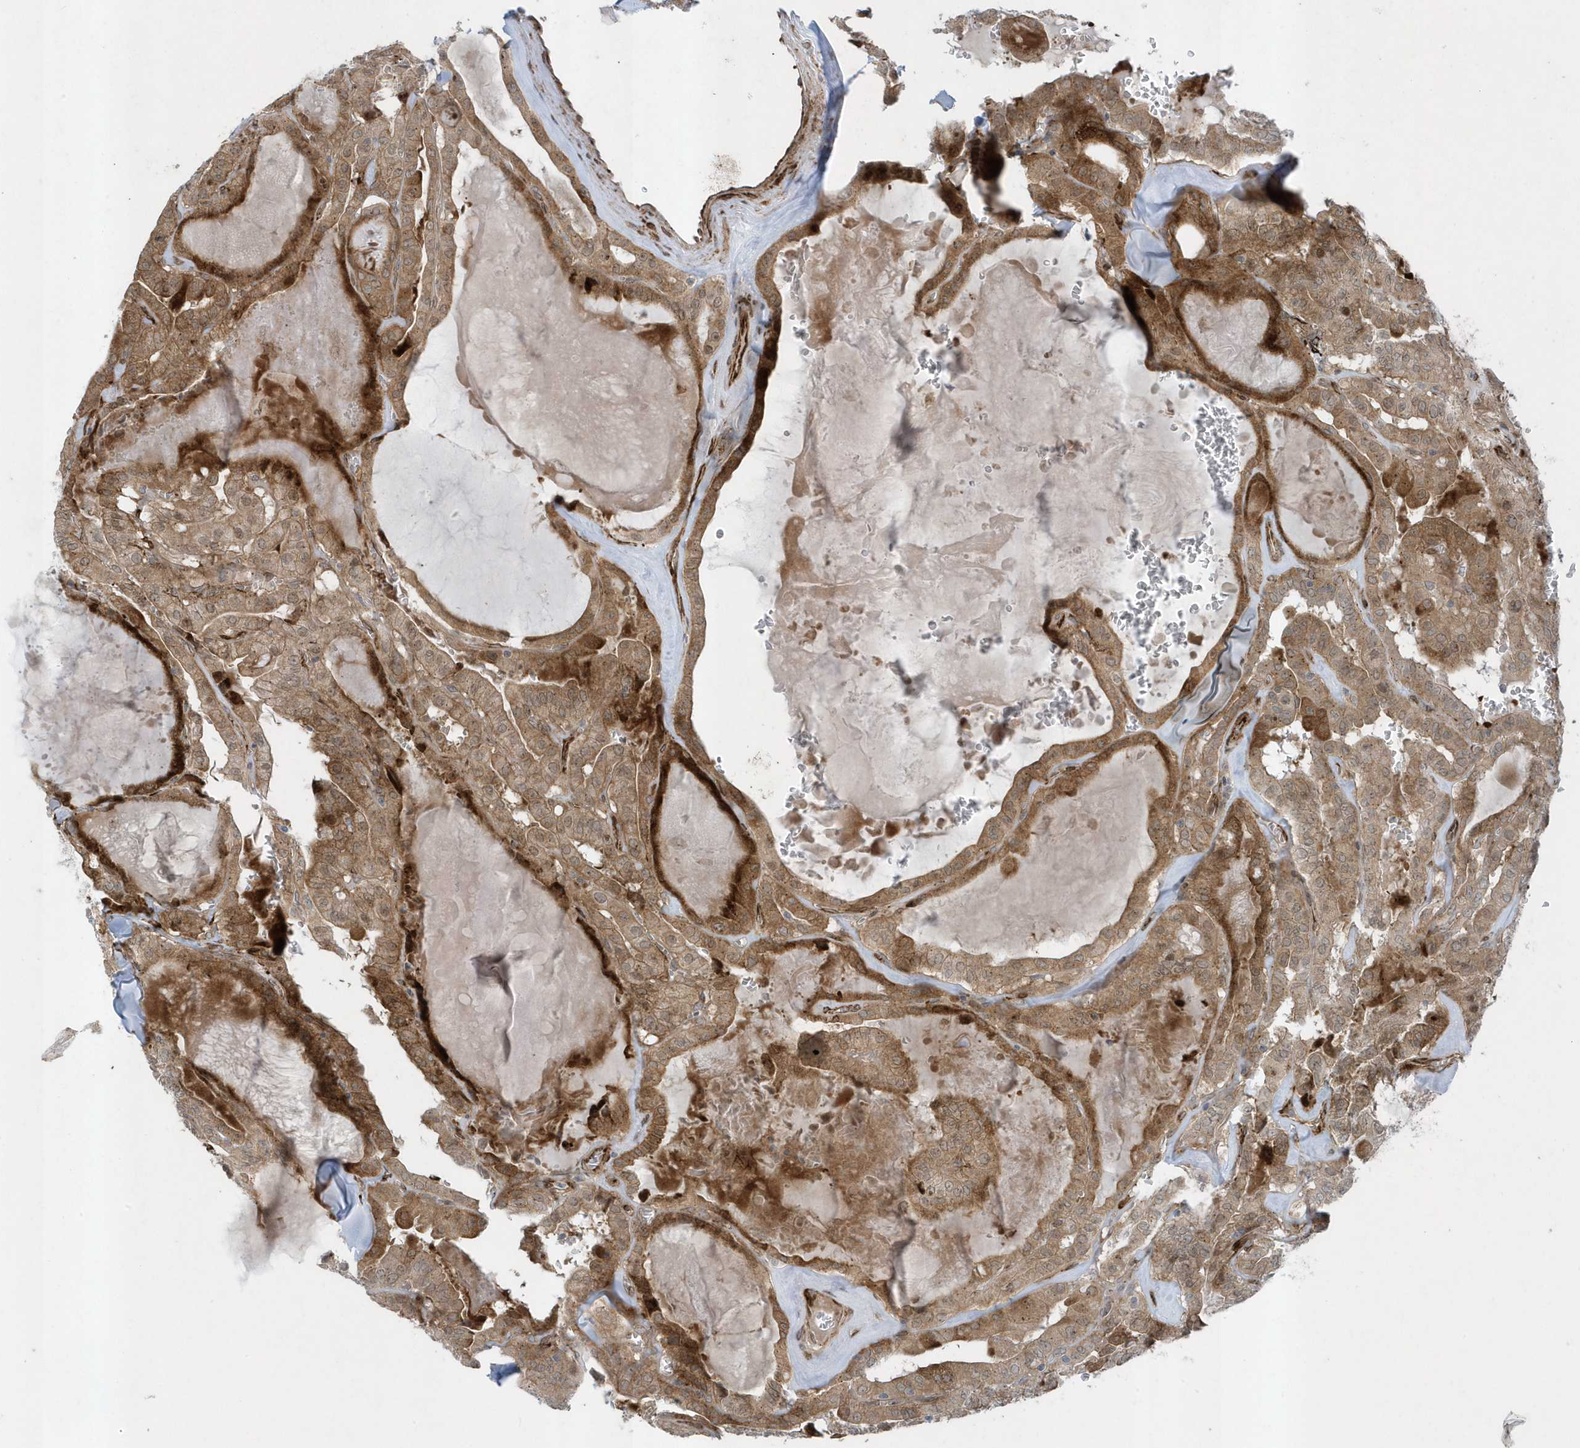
{"staining": {"intensity": "moderate", "quantity": ">75%", "location": "cytoplasmic/membranous"}, "tissue": "thyroid cancer", "cell_type": "Tumor cells", "image_type": "cancer", "snomed": [{"axis": "morphology", "description": "Papillary adenocarcinoma, NOS"}, {"axis": "topography", "description": "Thyroid gland"}], "caption": "This is an image of IHC staining of papillary adenocarcinoma (thyroid), which shows moderate positivity in the cytoplasmic/membranous of tumor cells.", "gene": "FAM98A", "patient": {"sex": "male", "age": 52}}